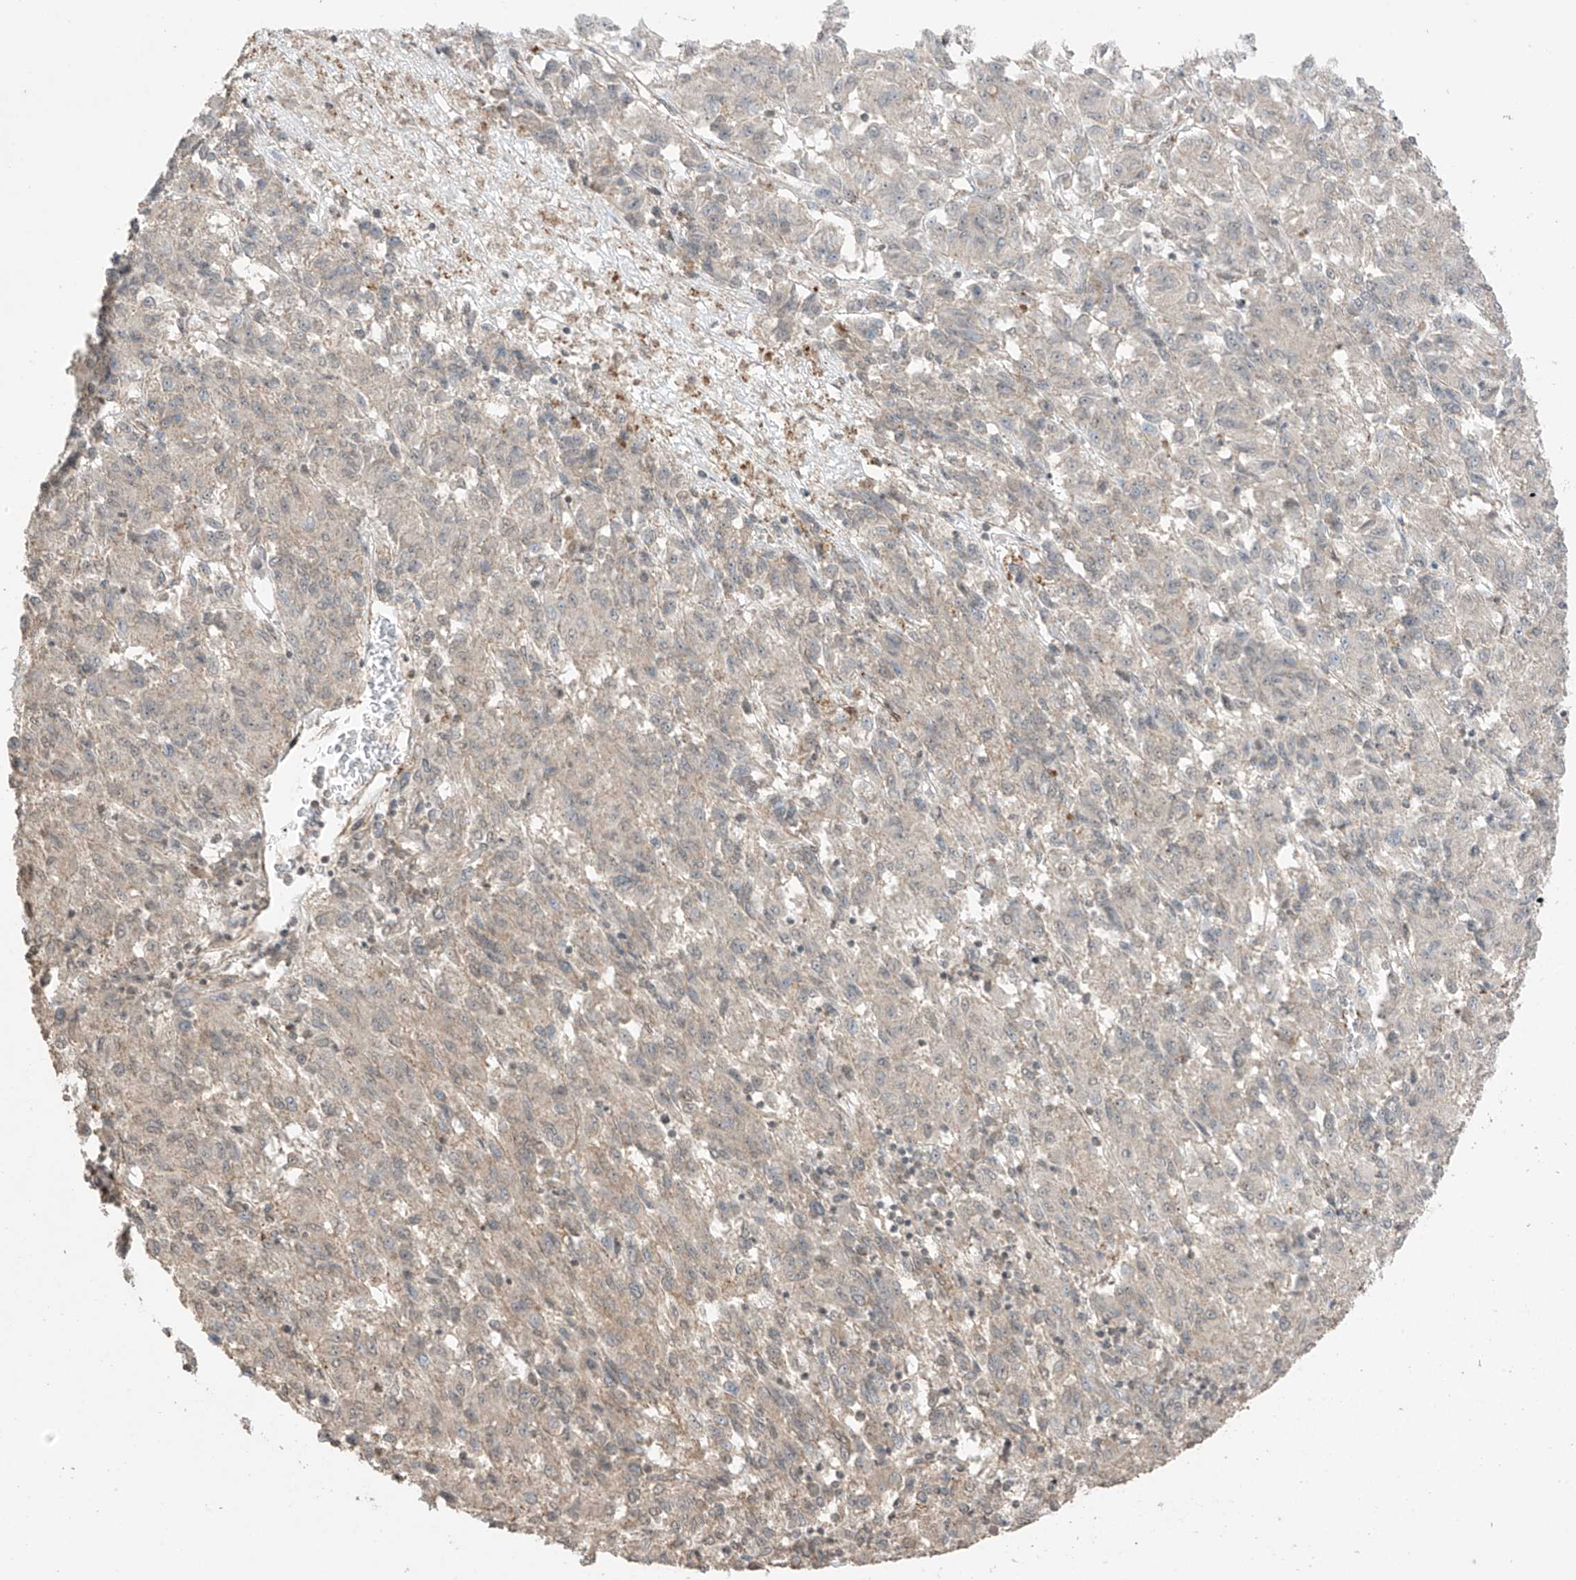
{"staining": {"intensity": "weak", "quantity": "<25%", "location": "cytoplasmic/membranous"}, "tissue": "melanoma", "cell_type": "Tumor cells", "image_type": "cancer", "snomed": [{"axis": "morphology", "description": "Malignant melanoma, Metastatic site"}, {"axis": "topography", "description": "Lung"}], "caption": "High power microscopy micrograph of an immunohistochemistry (IHC) image of malignant melanoma (metastatic site), revealing no significant positivity in tumor cells.", "gene": "TTLL5", "patient": {"sex": "male", "age": 64}}